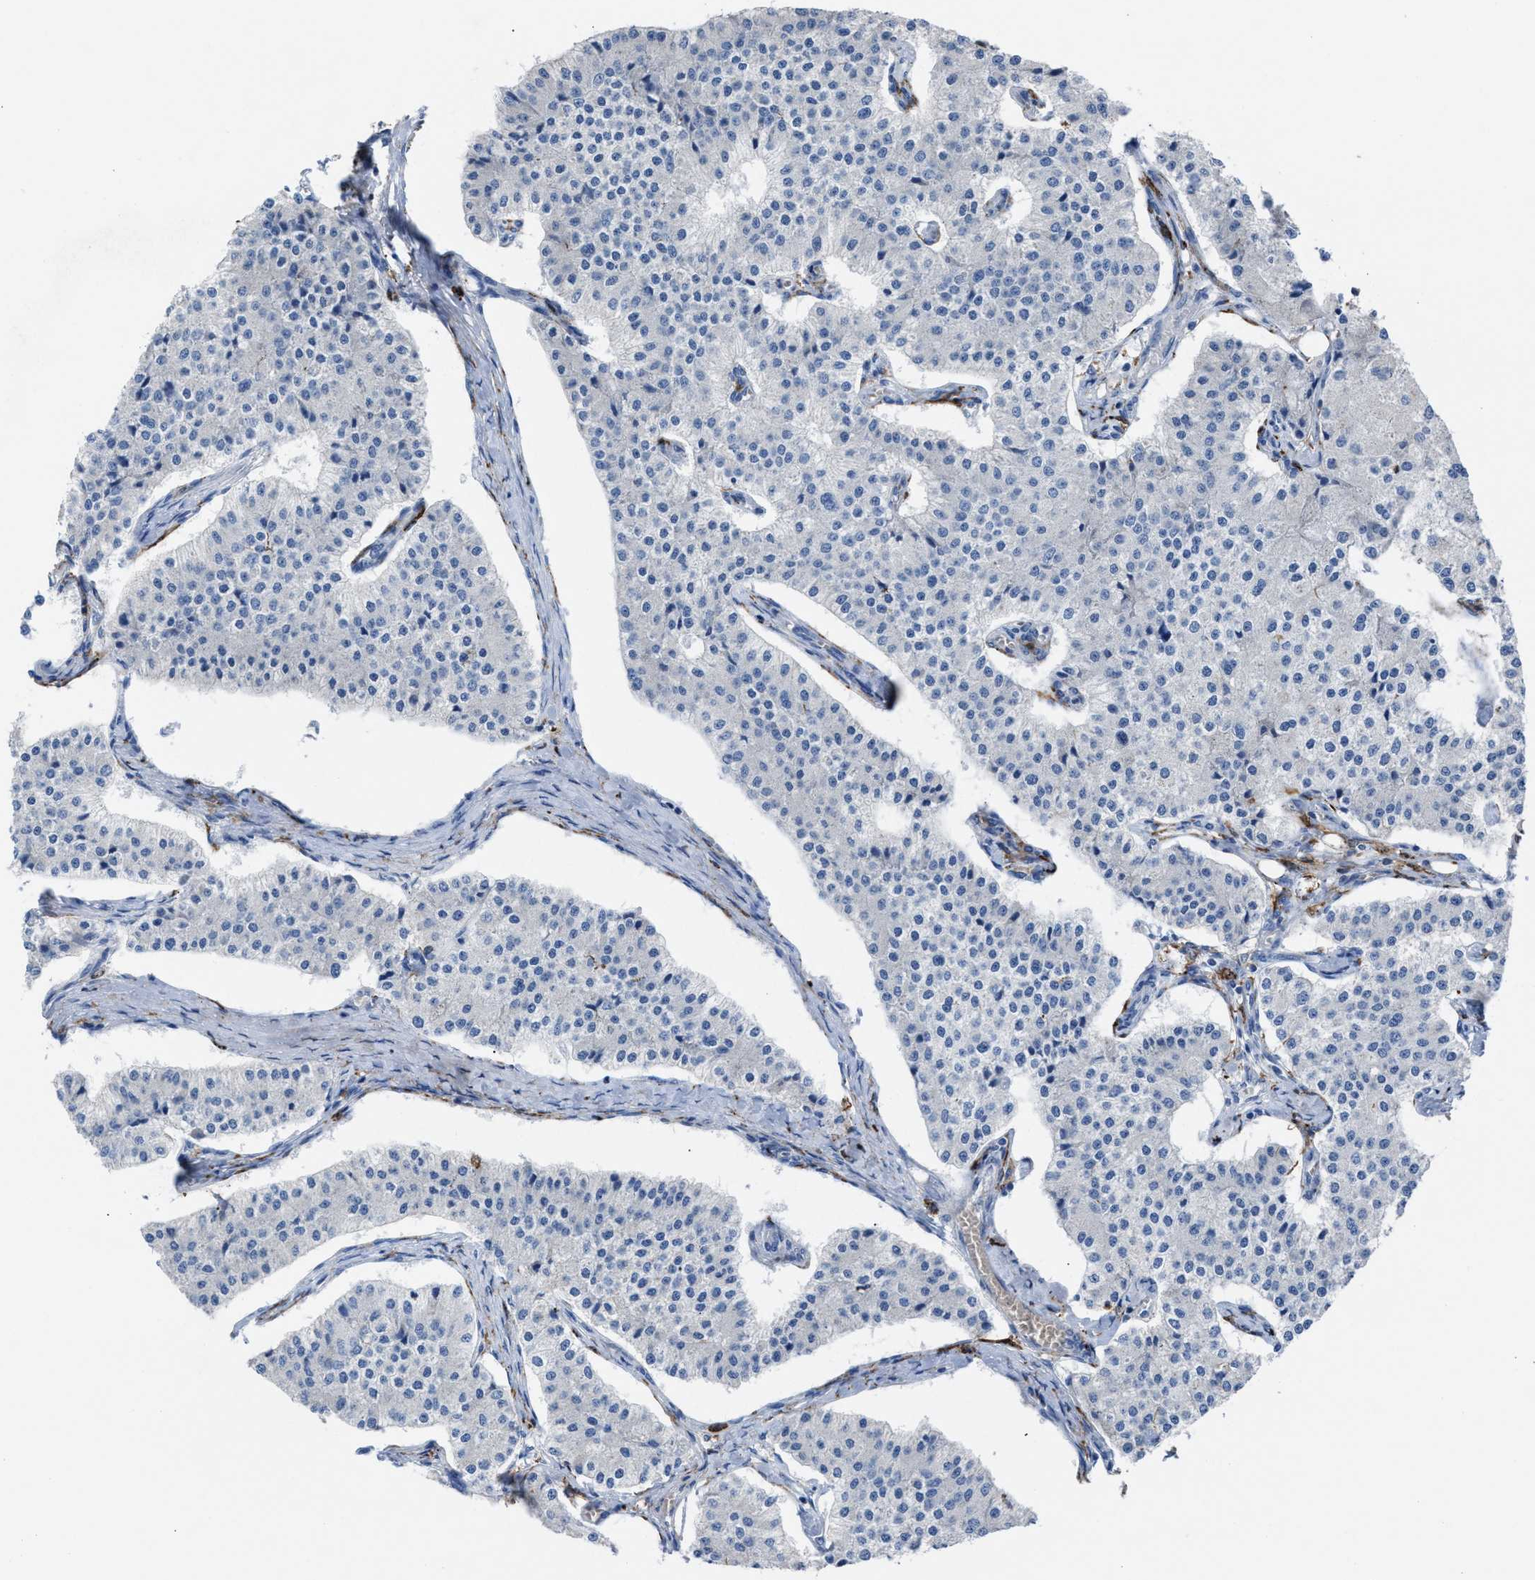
{"staining": {"intensity": "negative", "quantity": "none", "location": "none"}, "tissue": "carcinoid", "cell_type": "Tumor cells", "image_type": "cancer", "snomed": [{"axis": "morphology", "description": "Carcinoid, malignant, NOS"}, {"axis": "topography", "description": "Colon"}], "caption": "Immunohistochemistry (IHC) micrograph of neoplastic tissue: malignant carcinoid stained with DAB reveals no significant protein expression in tumor cells.", "gene": "SLC47A1", "patient": {"sex": "female", "age": 52}}